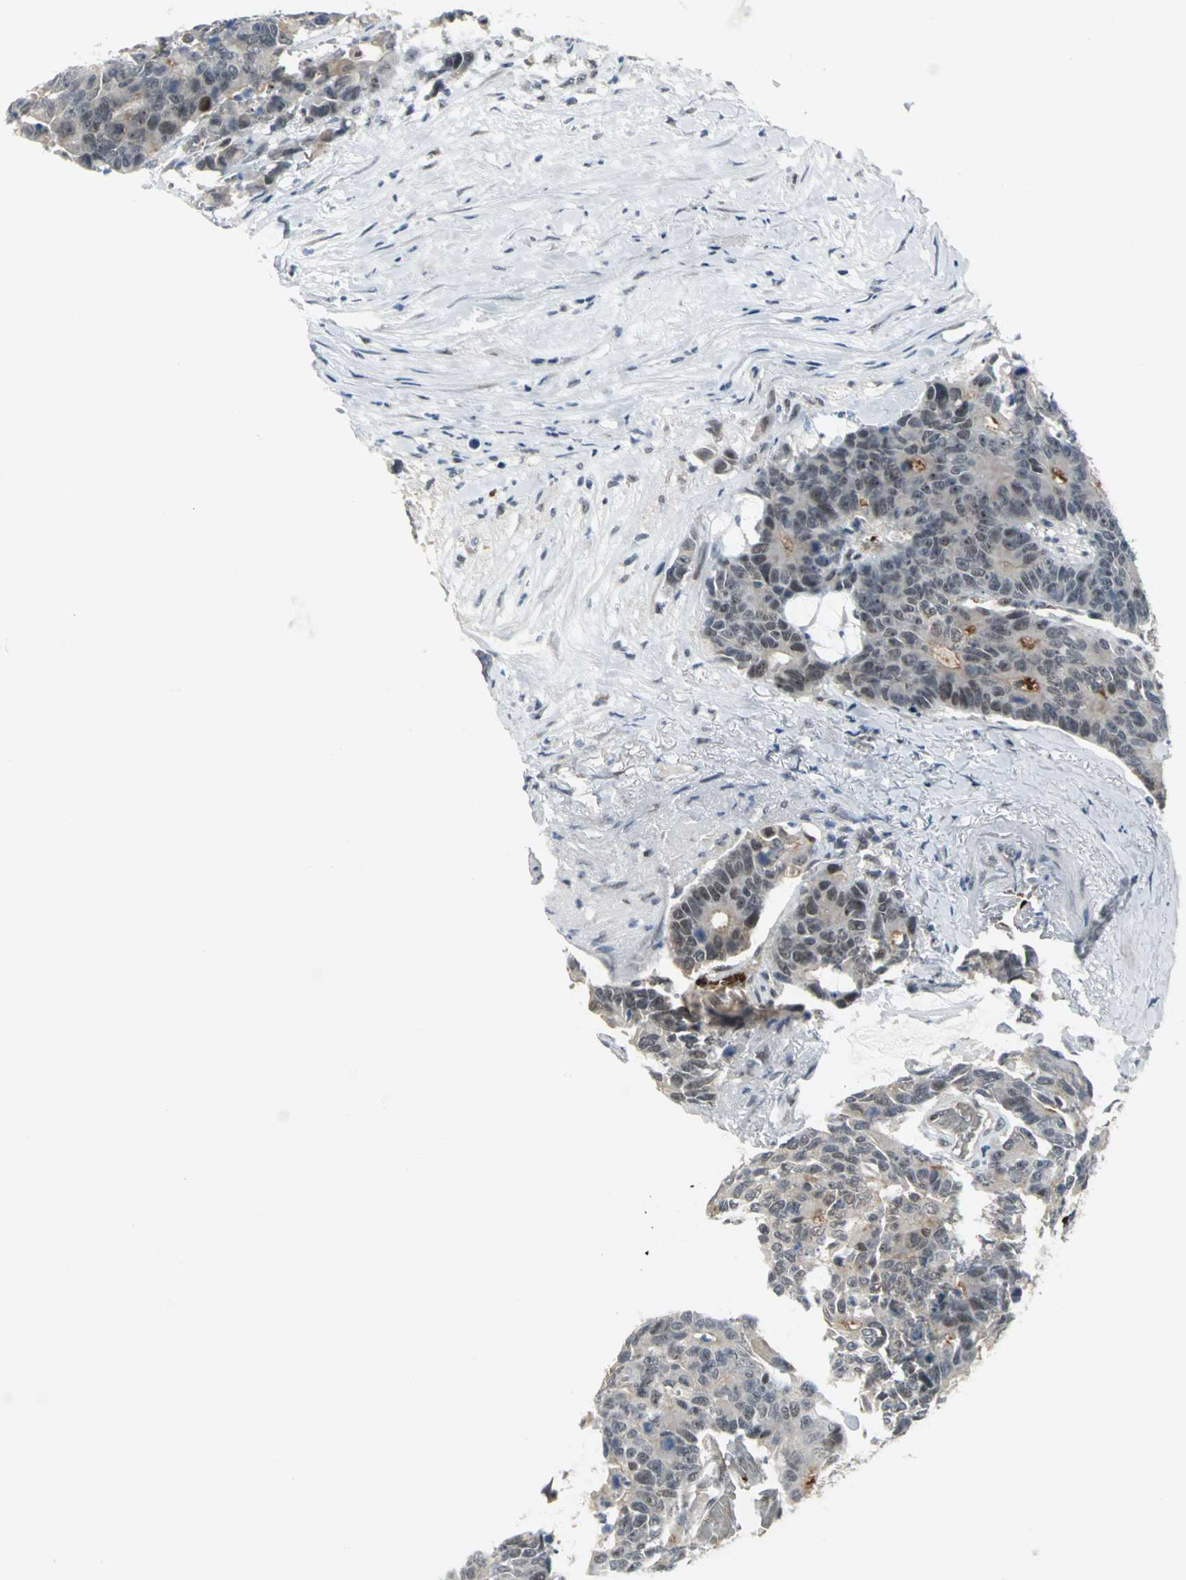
{"staining": {"intensity": "moderate", "quantity": "<25%", "location": "nuclear"}, "tissue": "colorectal cancer", "cell_type": "Tumor cells", "image_type": "cancer", "snomed": [{"axis": "morphology", "description": "Adenocarcinoma, NOS"}, {"axis": "topography", "description": "Colon"}], "caption": "A high-resolution histopathology image shows immunohistochemistry staining of colorectal cancer (adenocarcinoma), which reveals moderate nuclear staining in about <25% of tumor cells.", "gene": "GLI3", "patient": {"sex": "female", "age": 86}}